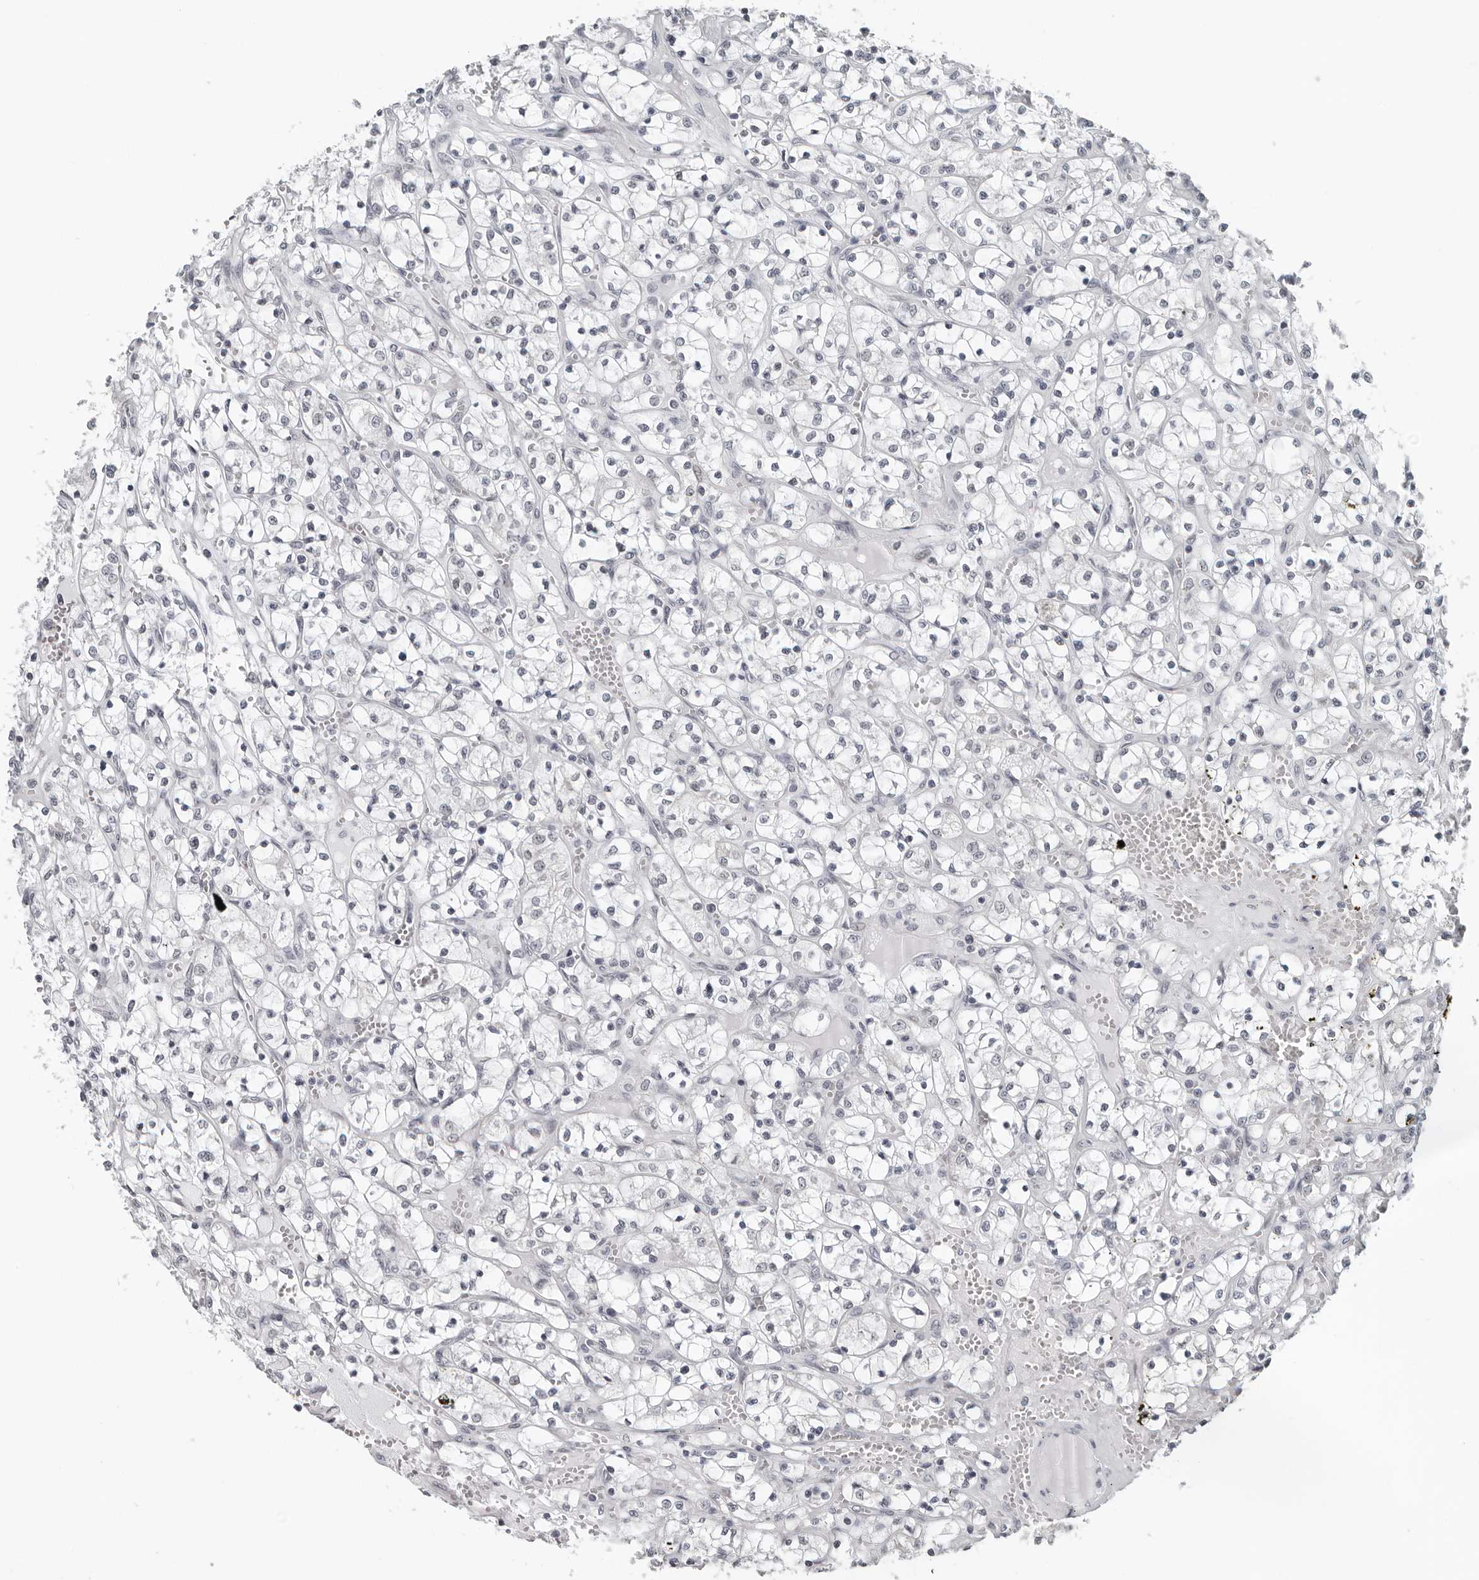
{"staining": {"intensity": "negative", "quantity": "none", "location": "none"}, "tissue": "renal cancer", "cell_type": "Tumor cells", "image_type": "cancer", "snomed": [{"axis": "morphology", "description": "Adenocarcinoma, NOS"}, {"axis": "topography", "description": "Kidney"}], "caption": "Image shows no significant protein positivity in tumor cells of adenocarcinoma (renal). The staining is performed using DAB brown chromogen with nuclei counter-stained in using hematoxylin.", "gene": "PPP1R42", "patient": {"sex": "female", "age": 69}}